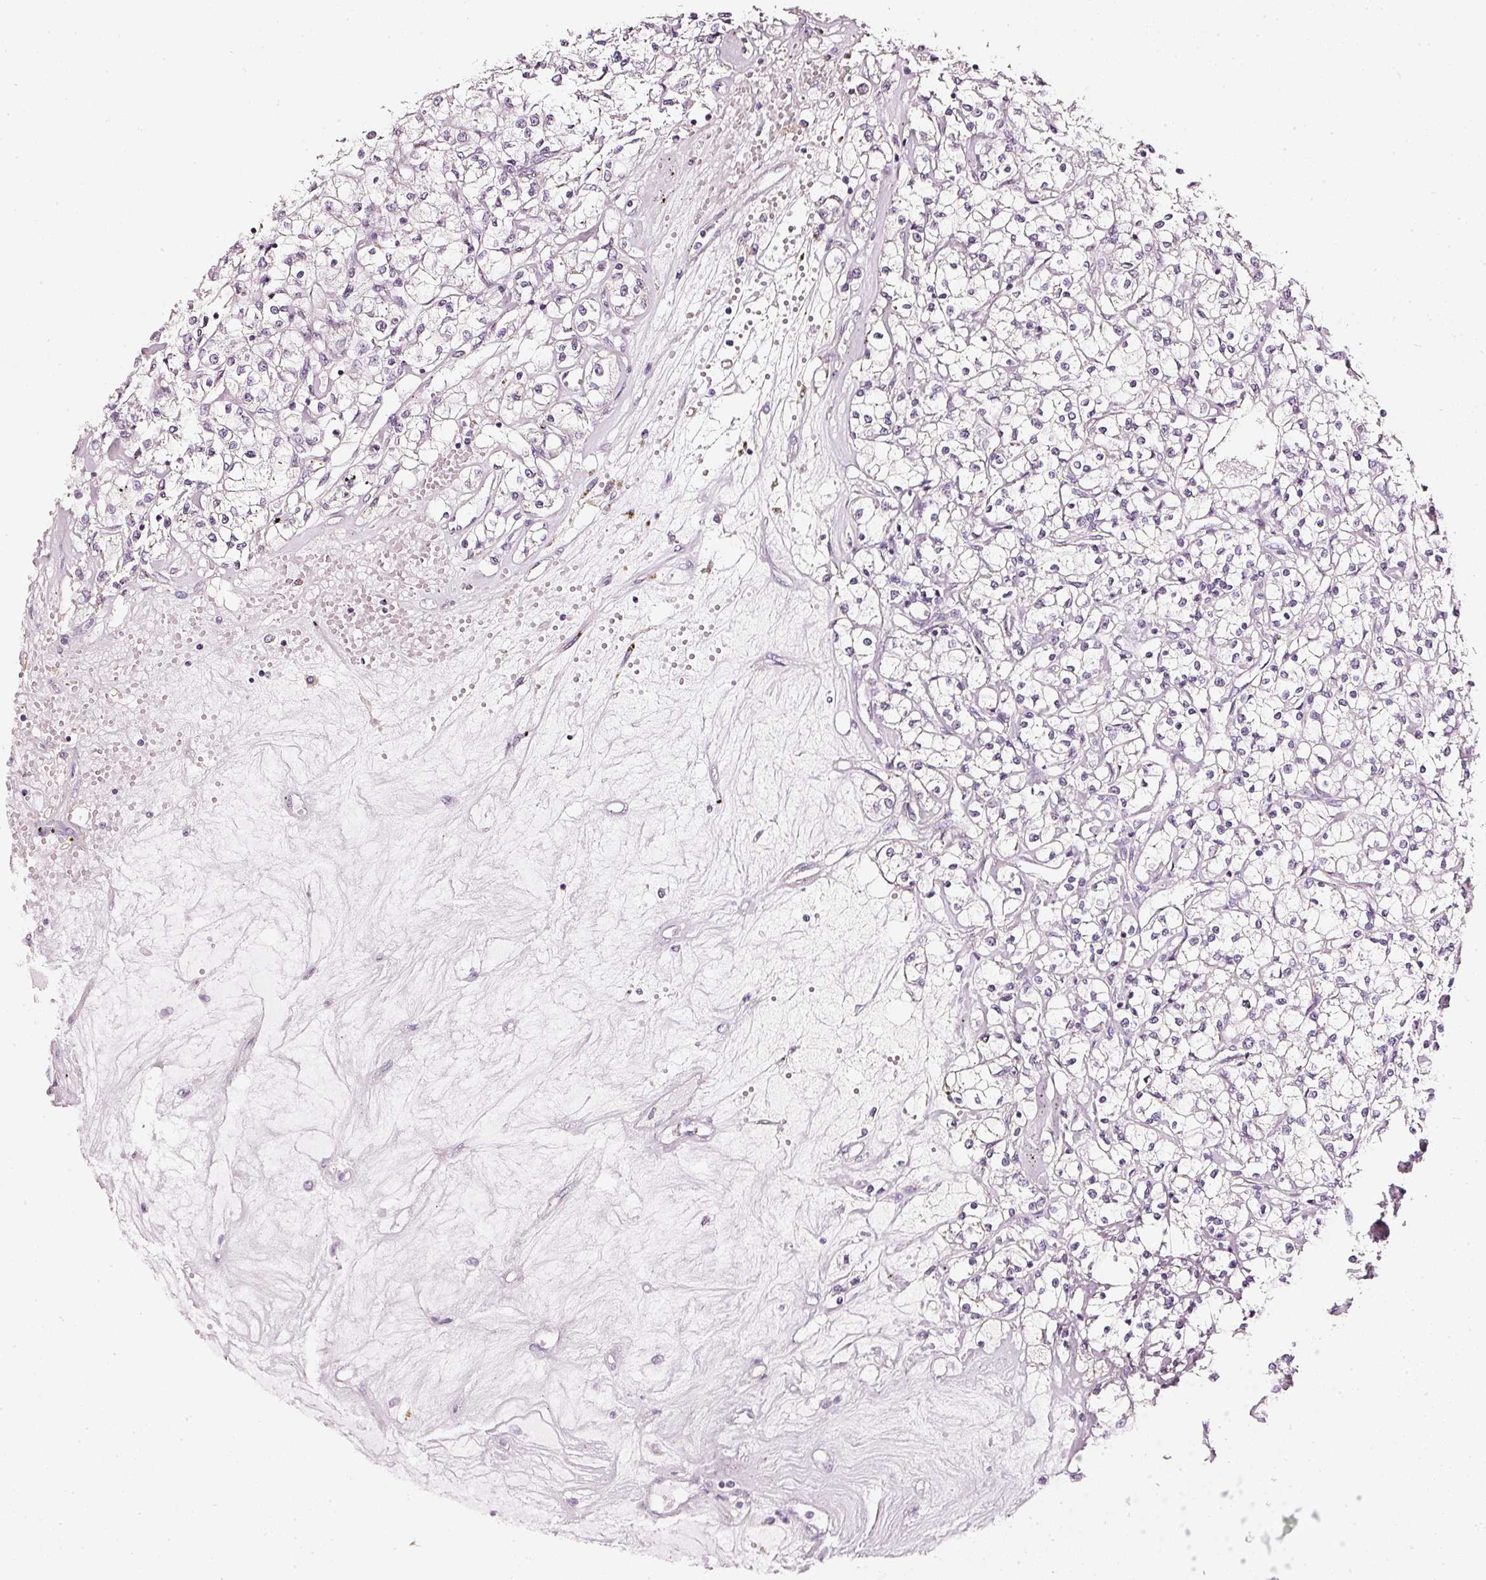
{"staining": {"intensity": "negative", "quantity": "none", "location": "none"}, "tissue": "renal cancer", "cell_type": "Tumor cells", "image_type": "cancer", "snomed": [{"axis": "morphology", "description": "Adenocarcinoma, NOS"}, {"axis": "topography", "description": "Kidney"}], "caption": "An image of human renal cancer (adenocarcinoma) is negative for staining in tumor cells.", "gene": "CNP", "patient": {"sex": "female", "age": 59}}